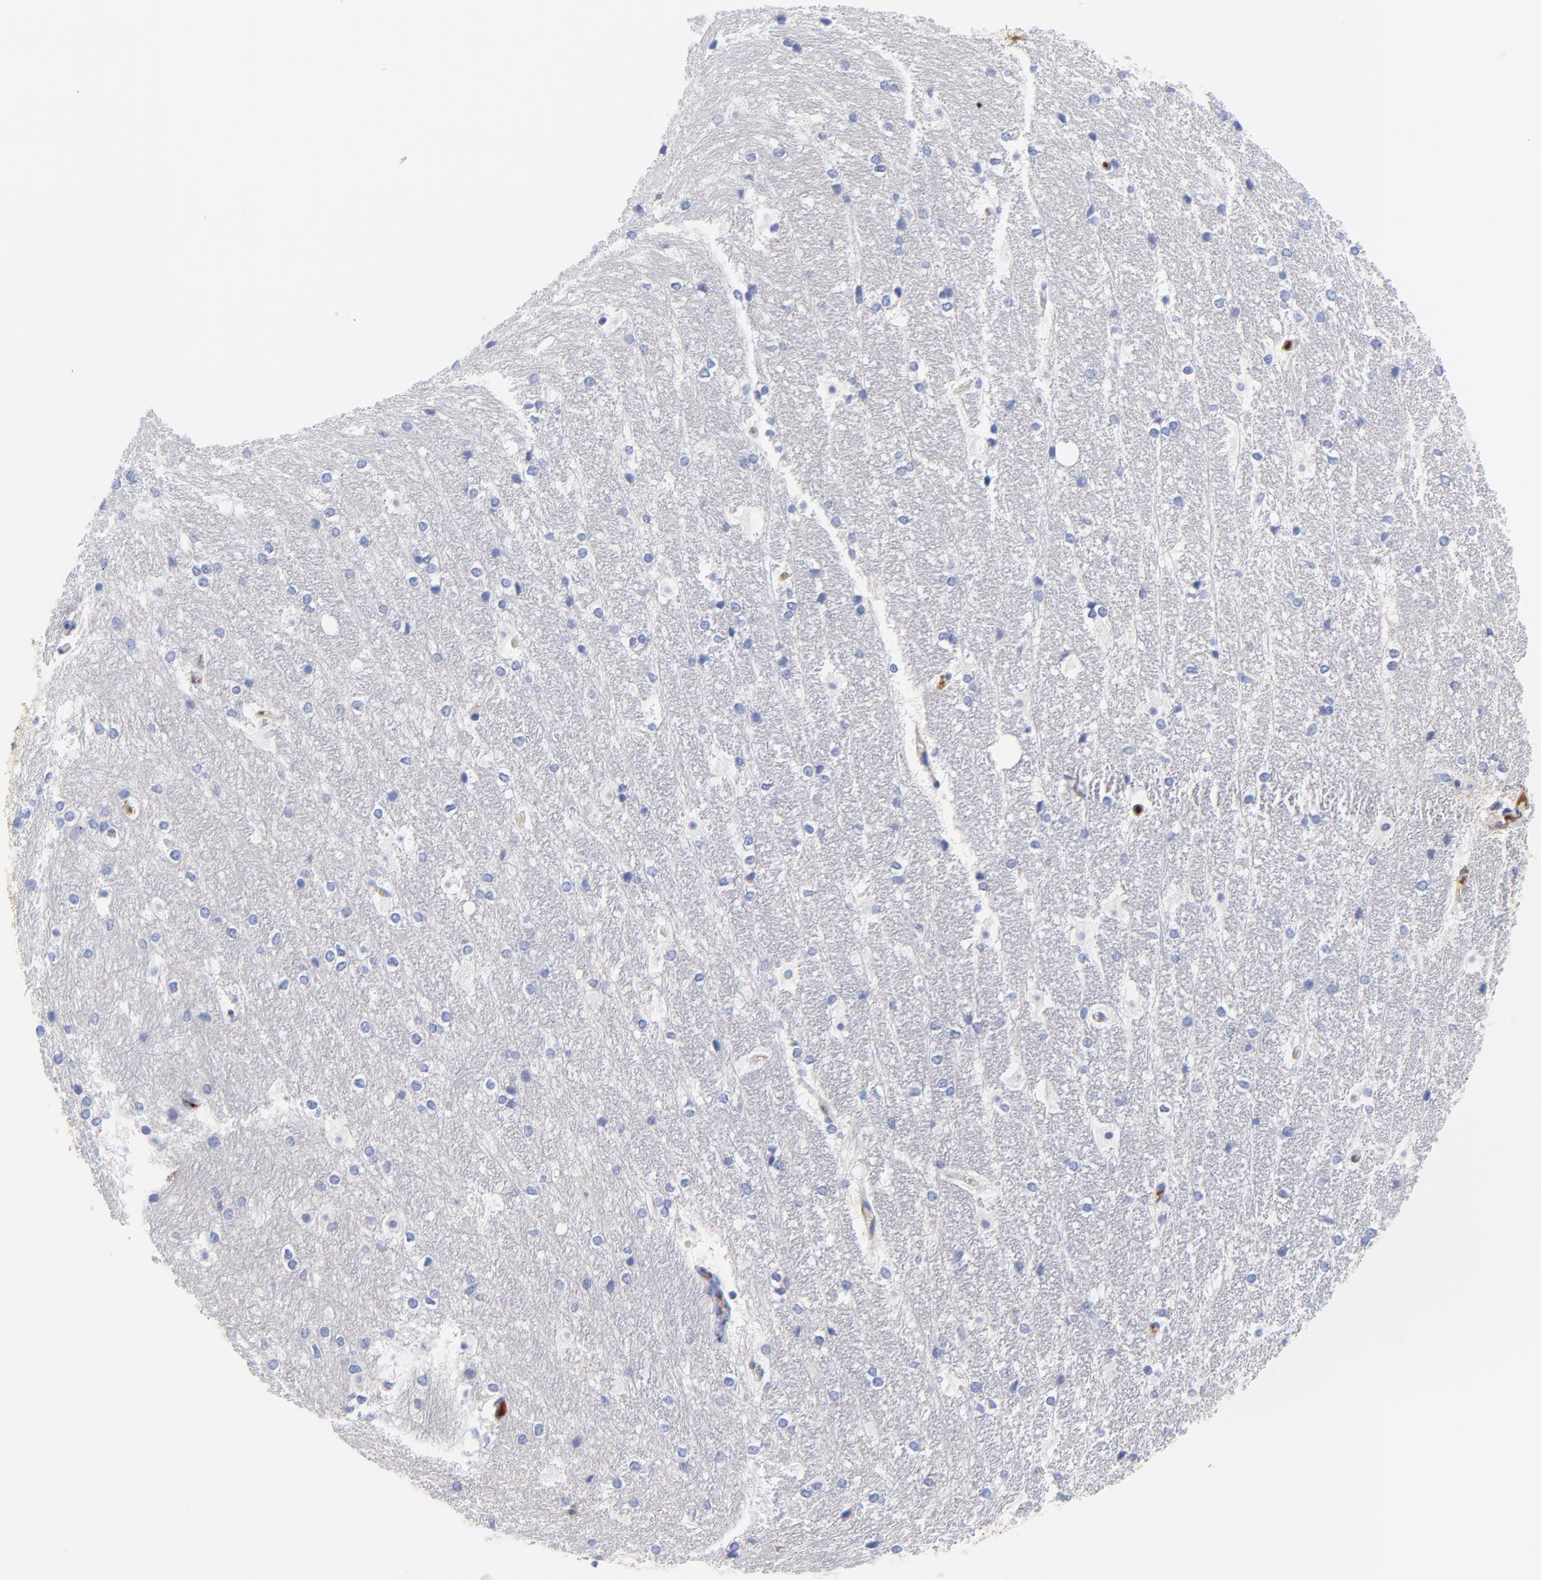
{"staining": {"intensity": "negative", "quantity": "none", "location": "none"}, "tissue": "hippocampus", "cell_type": "Glial cells", "image_type": "normal", "snomed": [{"axis": "morphology", "description": "Normal tissue, NOS"}, {"axis": "topography", "description": "Hippocampus"}], "caption": "This is an immunohistochemistry histopathology image of unremarkable human hippocampus. There is no positivity in glial cells.", "gene": "IGLV3", "patient": {"sex": "female", "age": 19}}